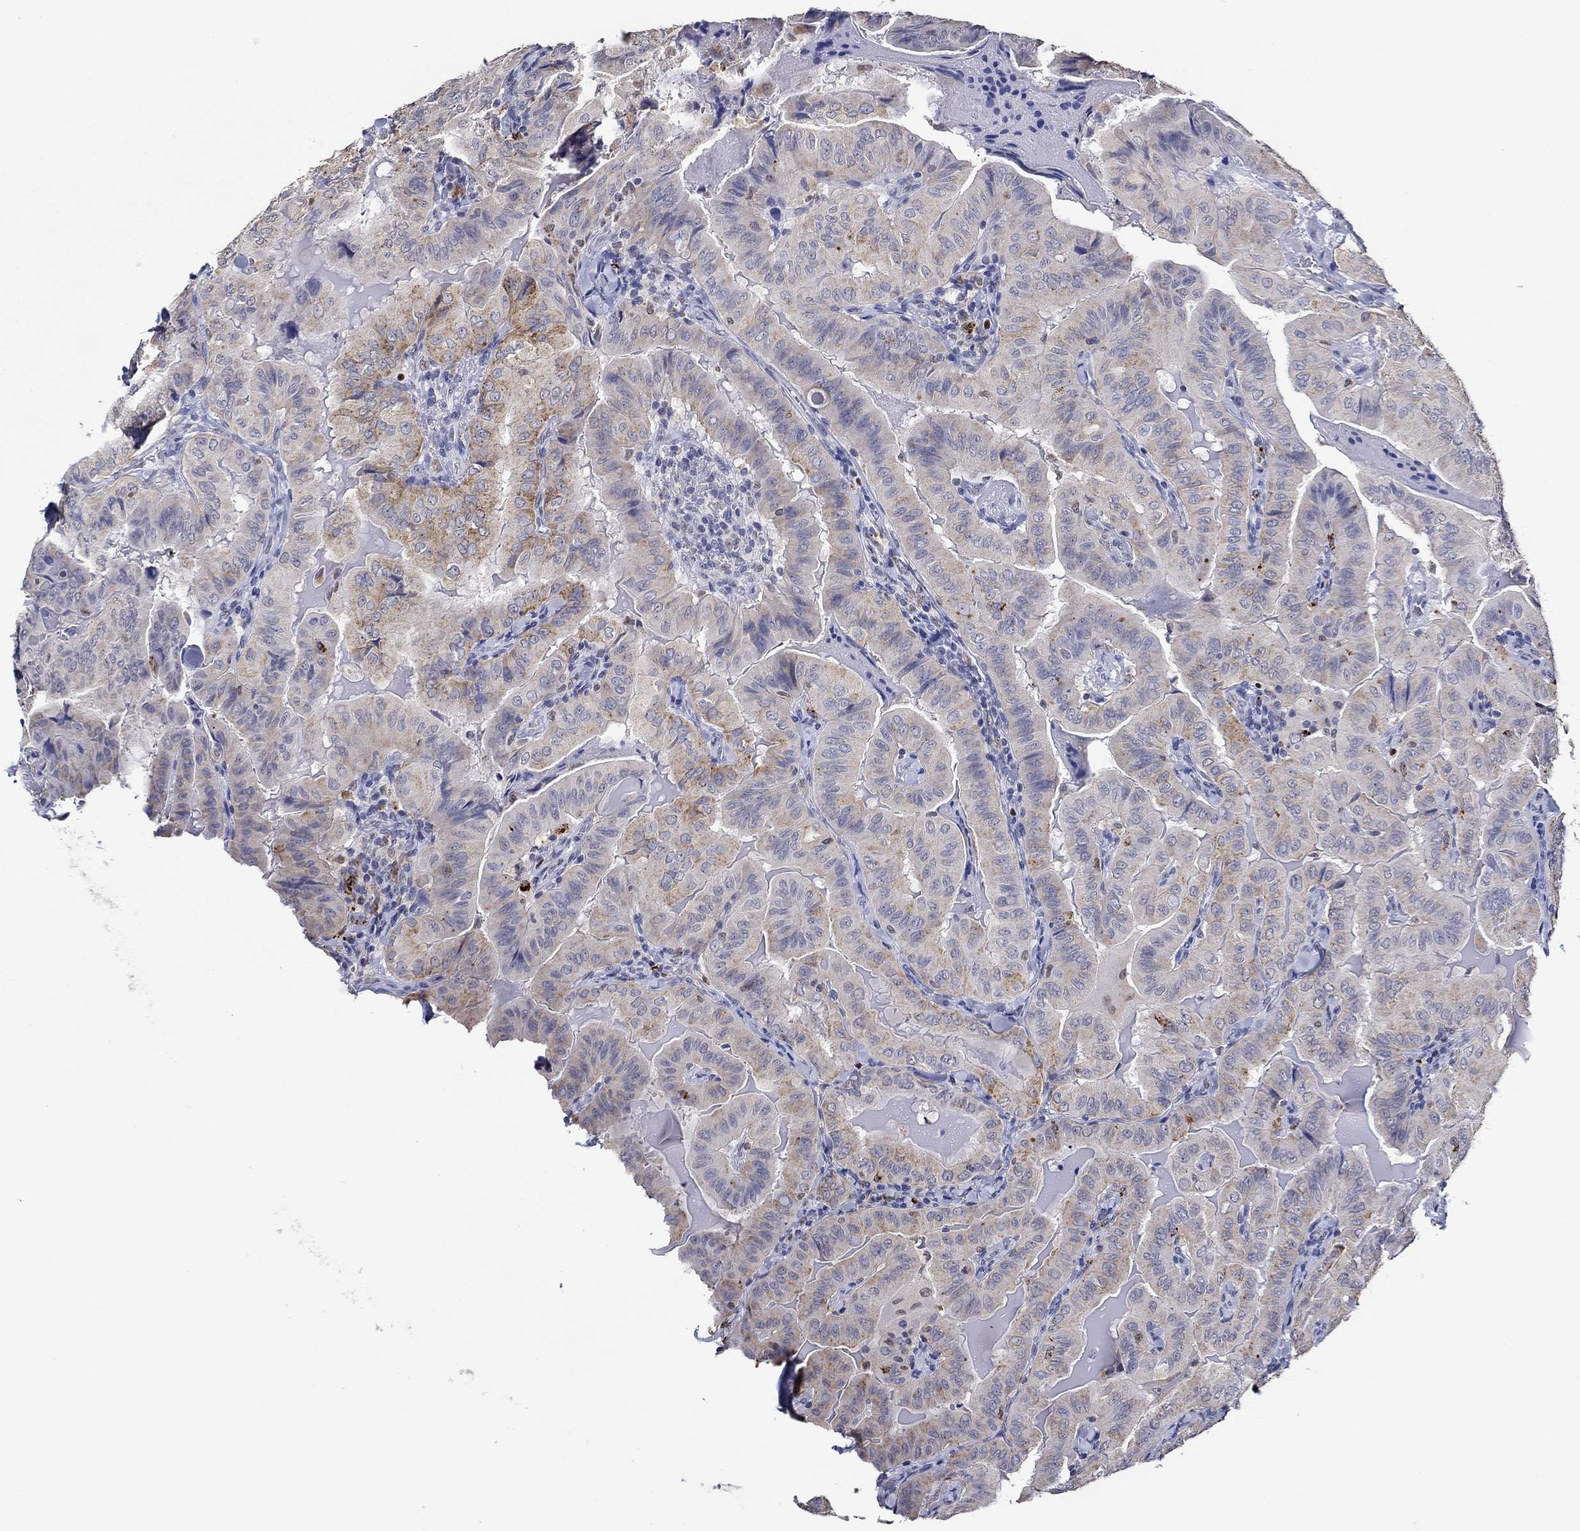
{"staining": {"intensity": "moderate", "quantity": "<25%", "location": "cytoplasmic/membranous"}, "tissue": "thyroid cancer", "cell_type": "Tumor cells", "image_type": "cancer", "snomed": [{"axis": "morphology", "description": "Papillary adenocarcinoma, NOS"}, {"axis": "topography", "description": "Thyroid gland"}], "caption": "Thyroid papillary adenocarcinoma stained with a protein marker shows moderate staining in tumor cells.", "gene": "GATA2", "patient": {"sex": "female", "age": 68}}